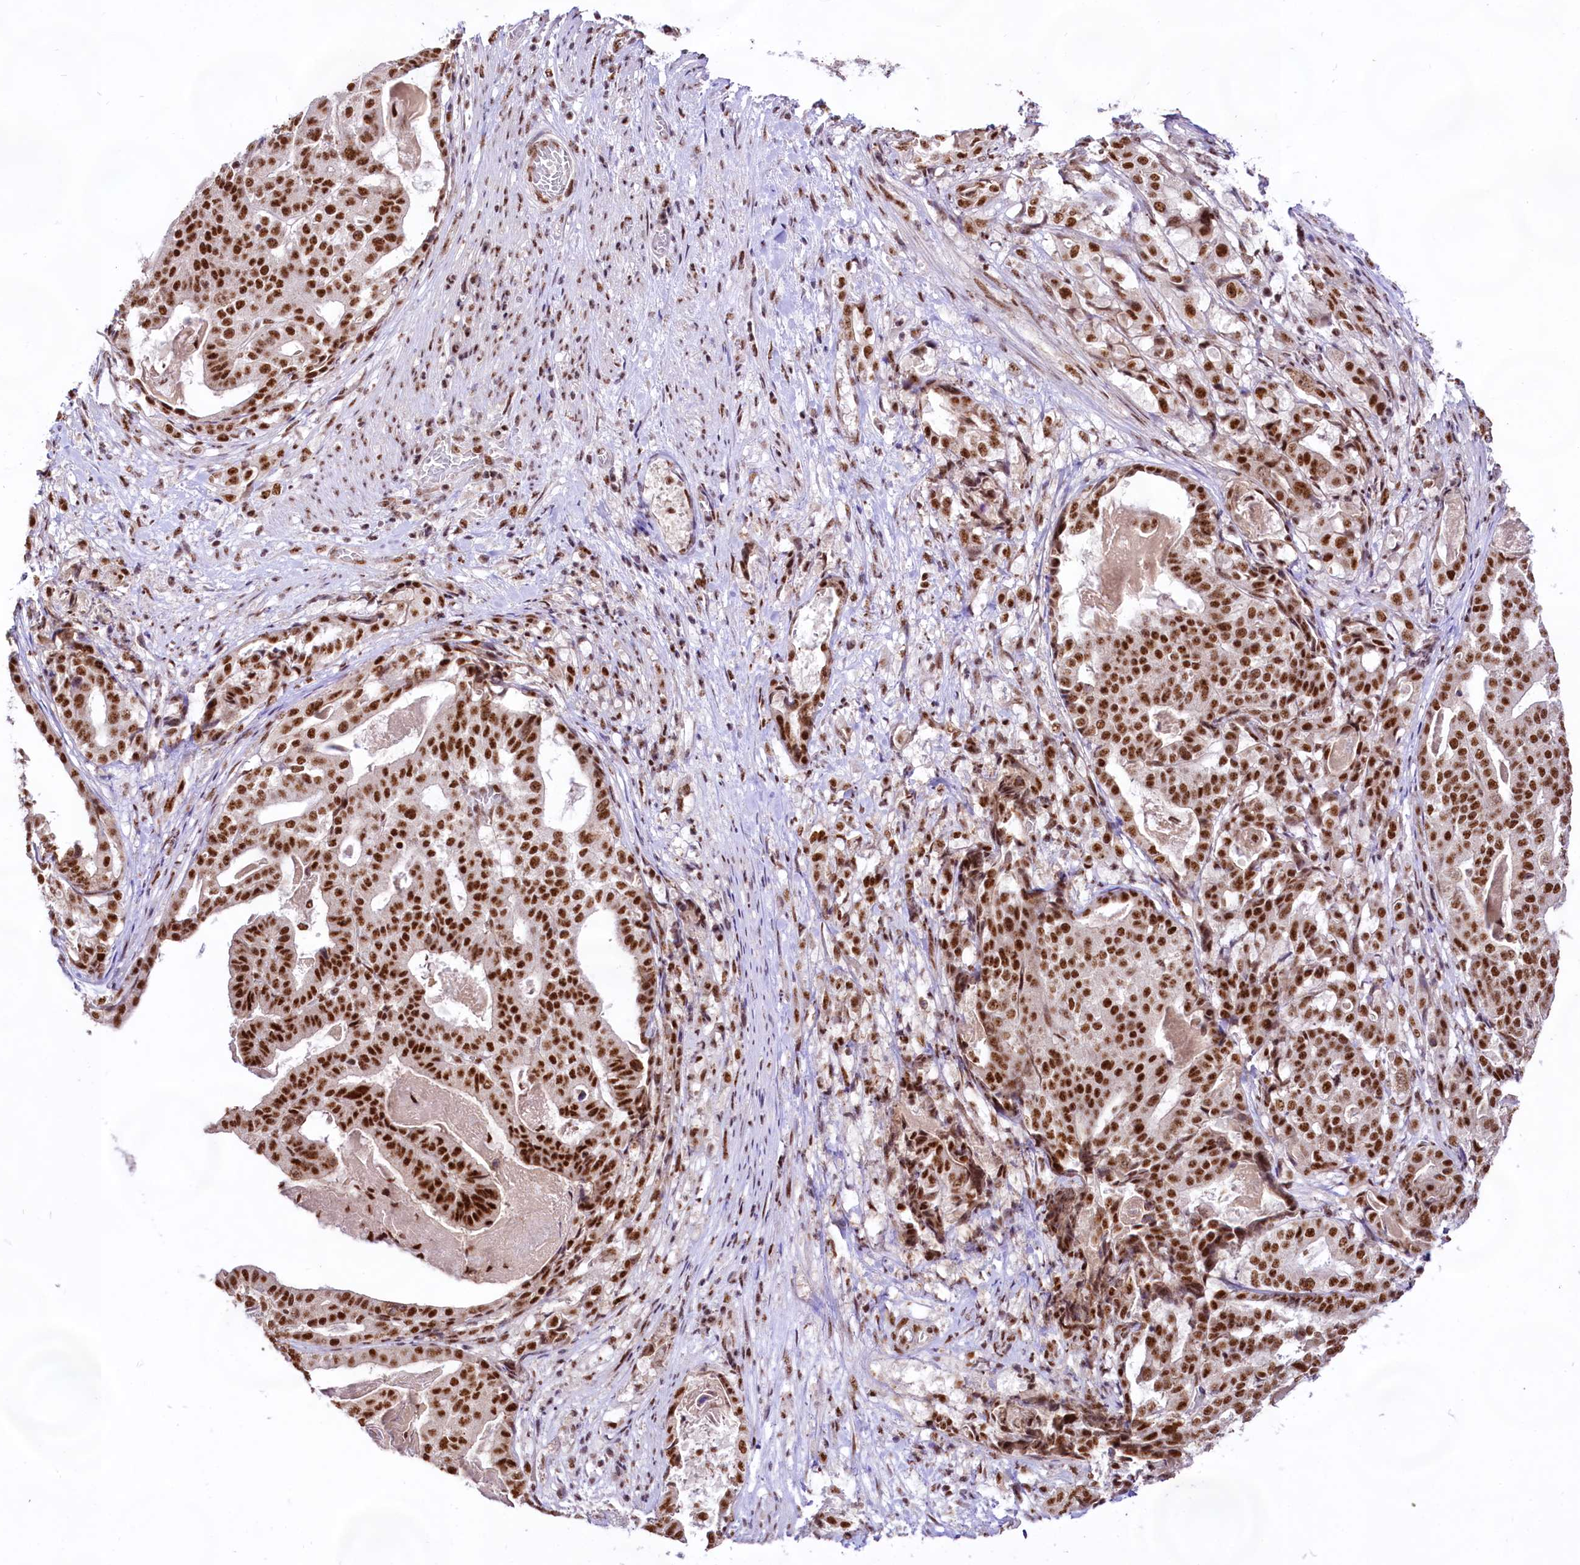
{"staining": {"intensity": "strong", "quantity": ">75%", "location": "nuclear"}, "tissue": "stomach cancer", "cell_type": "Tumor cells", "image_type": "cancer", "snomed": [{"axis": "morphology", "description": "Adenocarcinoma, NOS"}, {"axis": "topography", "description": "Stomach"}], "caption": "There is high levels of strong nuclear expression in tumor cells of stomach cancer (adenocarcinoma), as demonstrated by immunohistochemical staining (brown color).", "gene": "HIRA", "patient": {"sex": "male", "age": 48}}